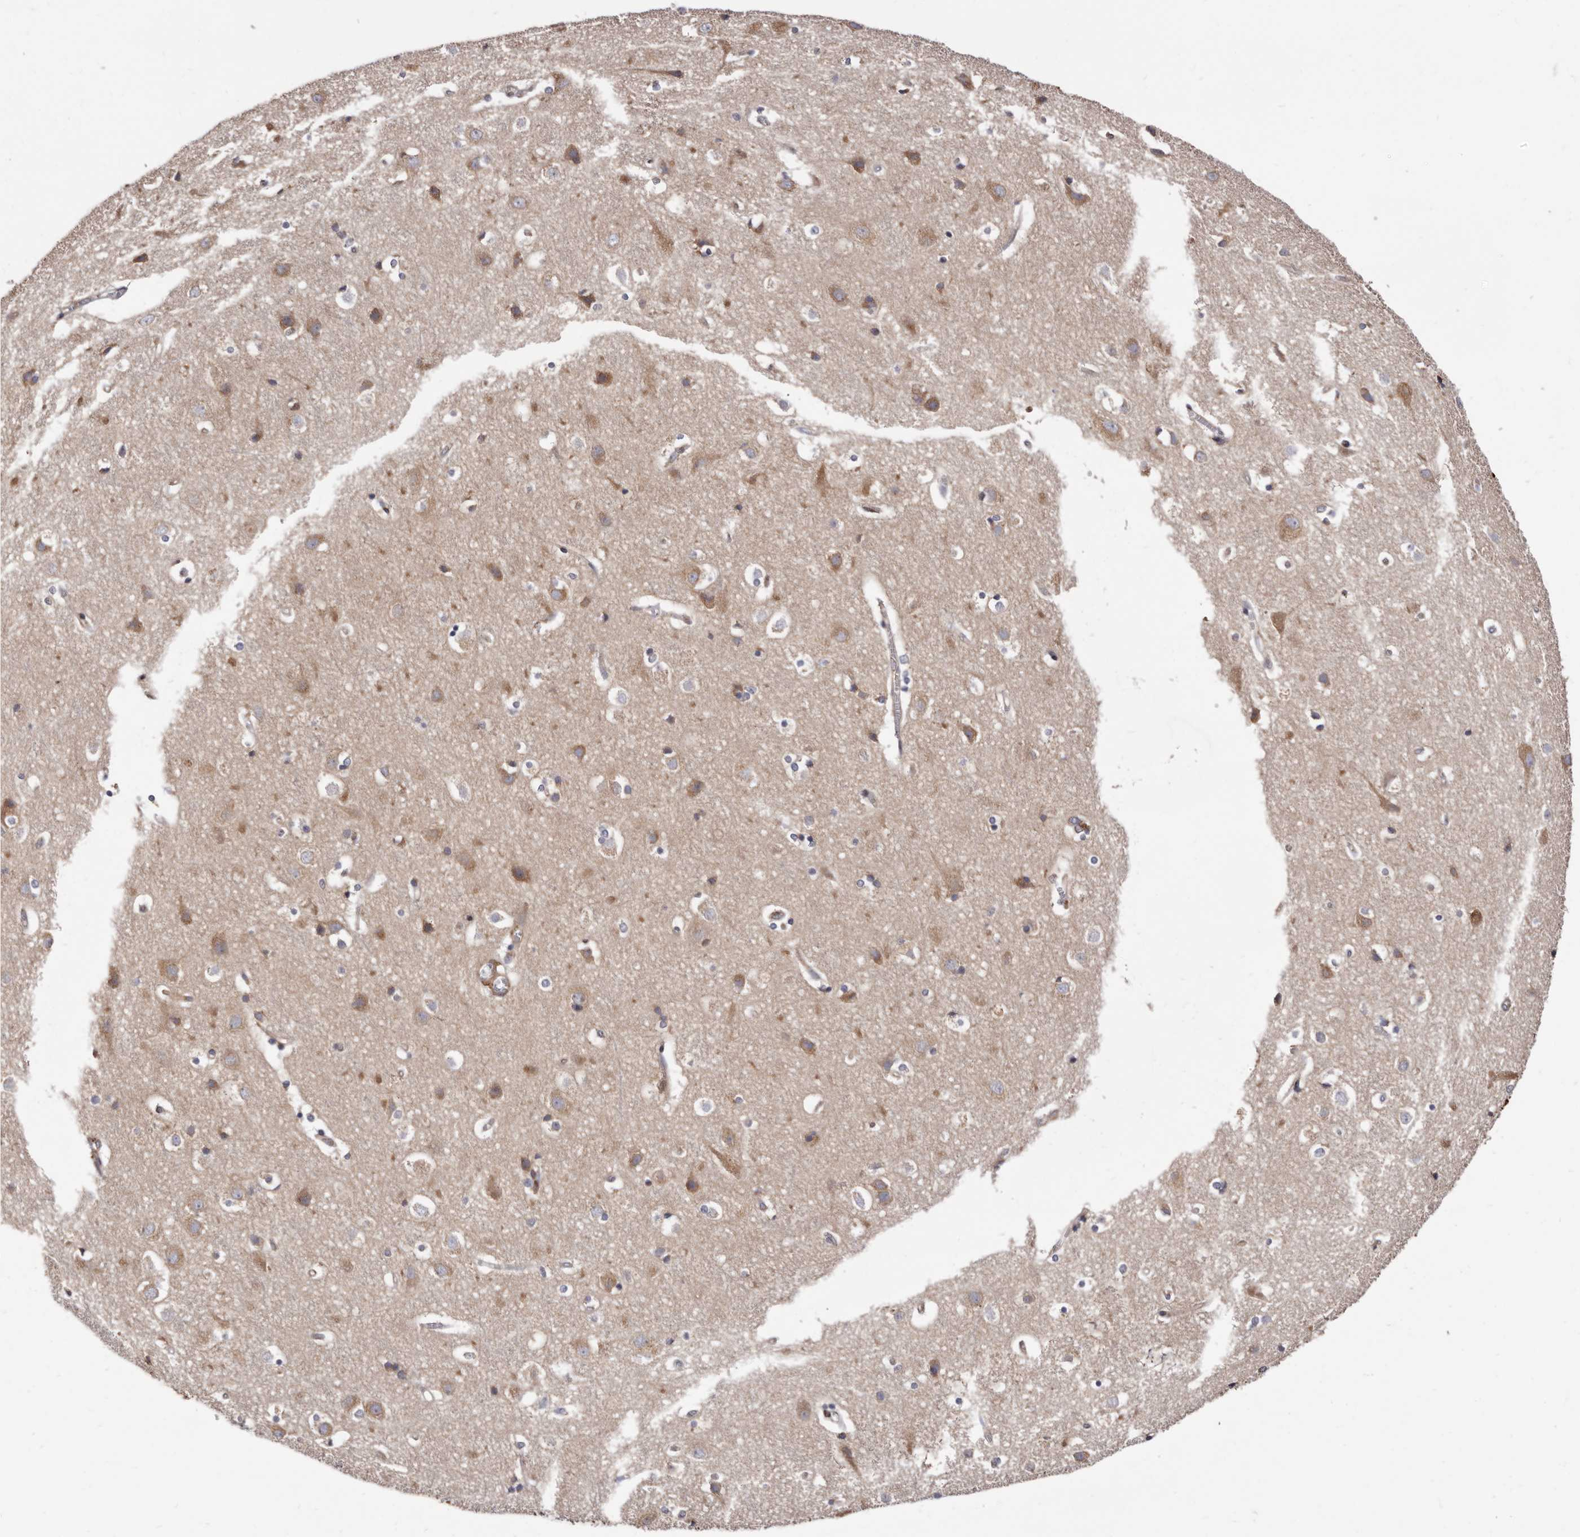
{"staining": {"intensity": "weak", "quantity": ">75%", "location": "cytoplasmic/membranous"}, "tissue": "cerebral cortex", "cell_type": "Endothelial cells", "image_type": "normal", "snomed": [{"axis": "morphology", "description": "Normal tissue, NOS"}, {"axis": "topography", "description": "Cerebral cortex"}], "caption": "A brown stain highlights weak cytoplasmic/membranous expression of a protein in endothelial cells of normal cerebral cortex. The staining is performed using DAB (3,3'-diaminobenzidine) brown chromogen to label protein expression. The nuclei are counter-stained blue using hematoxylin.", "gene": "COQ8B", "patient": {"sex": "male", "age": 54}}